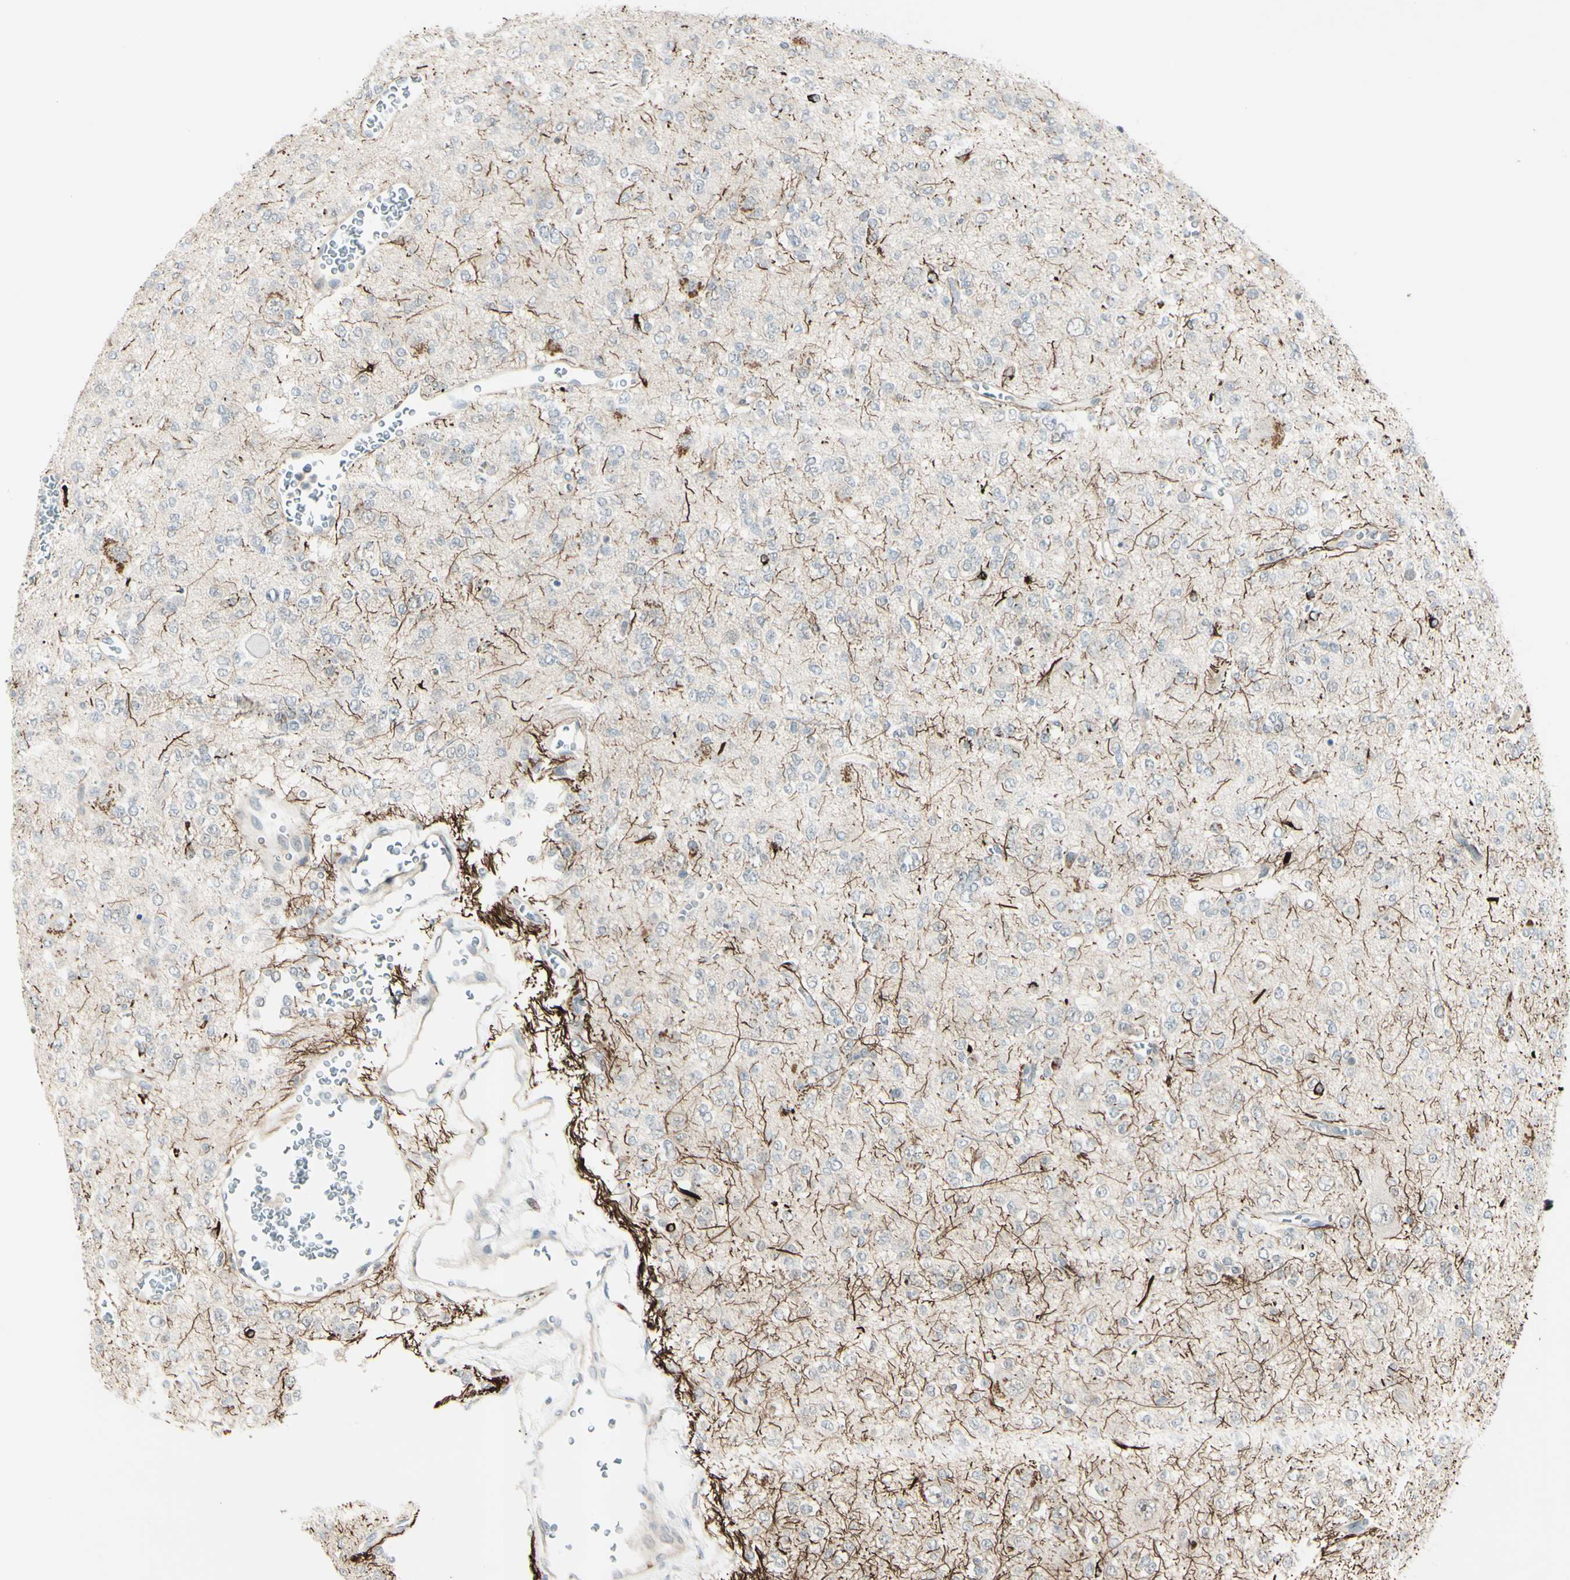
{"staining": {"intensity": "negative", "quantity": "none", "location": "none"}, "tissue": "glioma", "cell_type": "Tumor cells", "image_type": "cancer", "snomed": [{"axis": "morphology", "description": "Glioma, malignant, Low grade"}, {"axis": "topography", "description": "Brain"}], "caption": "Human glioma stained for a protein using immunohistochemistry shows no expression in tumor cells.", "gene": "FGFR2", "patient": {"sex": "male", "age": 38}}